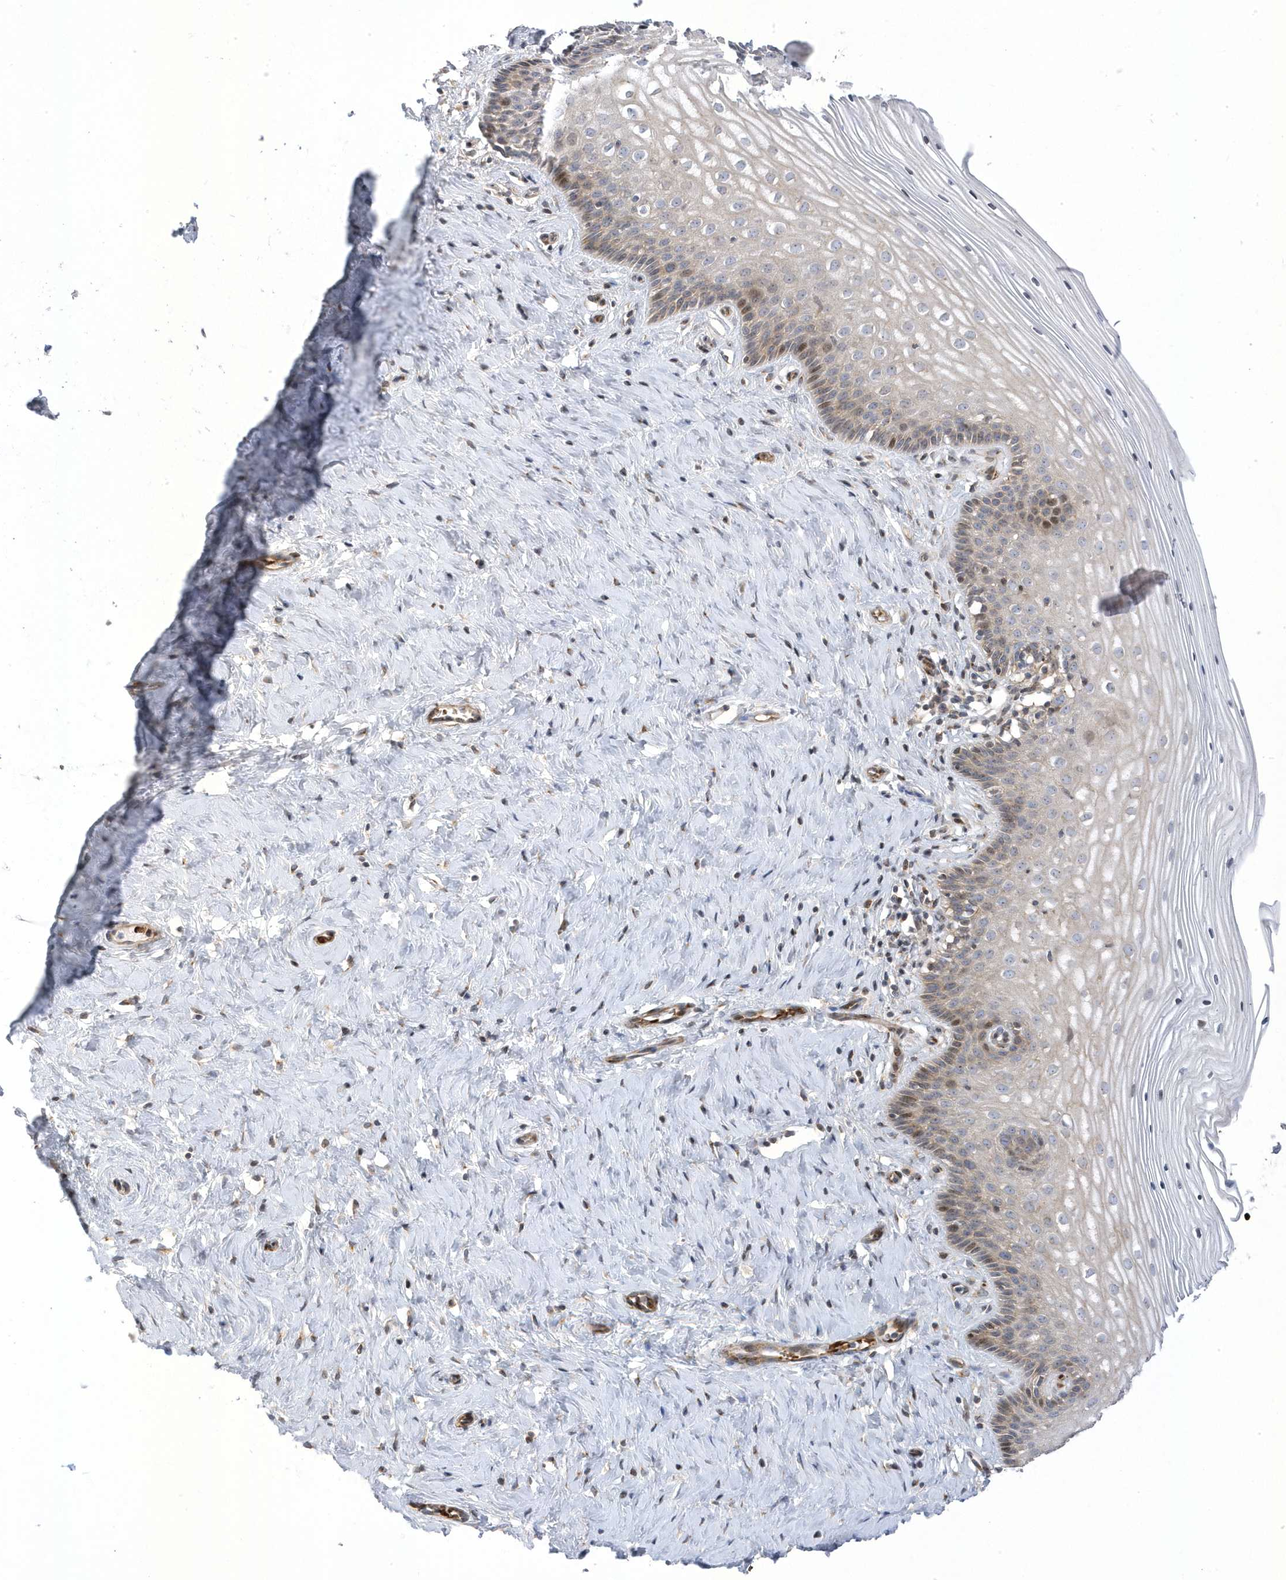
{"staining": {"intensity": "negative", "quantity": "none", "location": "none"}, "tissue": "cervix", "cell_type": "Glandular cells", "image_type": "normal", "snomed": [{"axis": "morphology", "description": "Normal tissue, NOS"}, {"axis": "topography", "description": "Cervix"}], "caption": "This is an immunohistochemistry (IHC) image of unremarkable cervix. There is no expression in glandular cells.", "gene": "MAP7D3", "patient": {"sex": "female", "age": 33}}